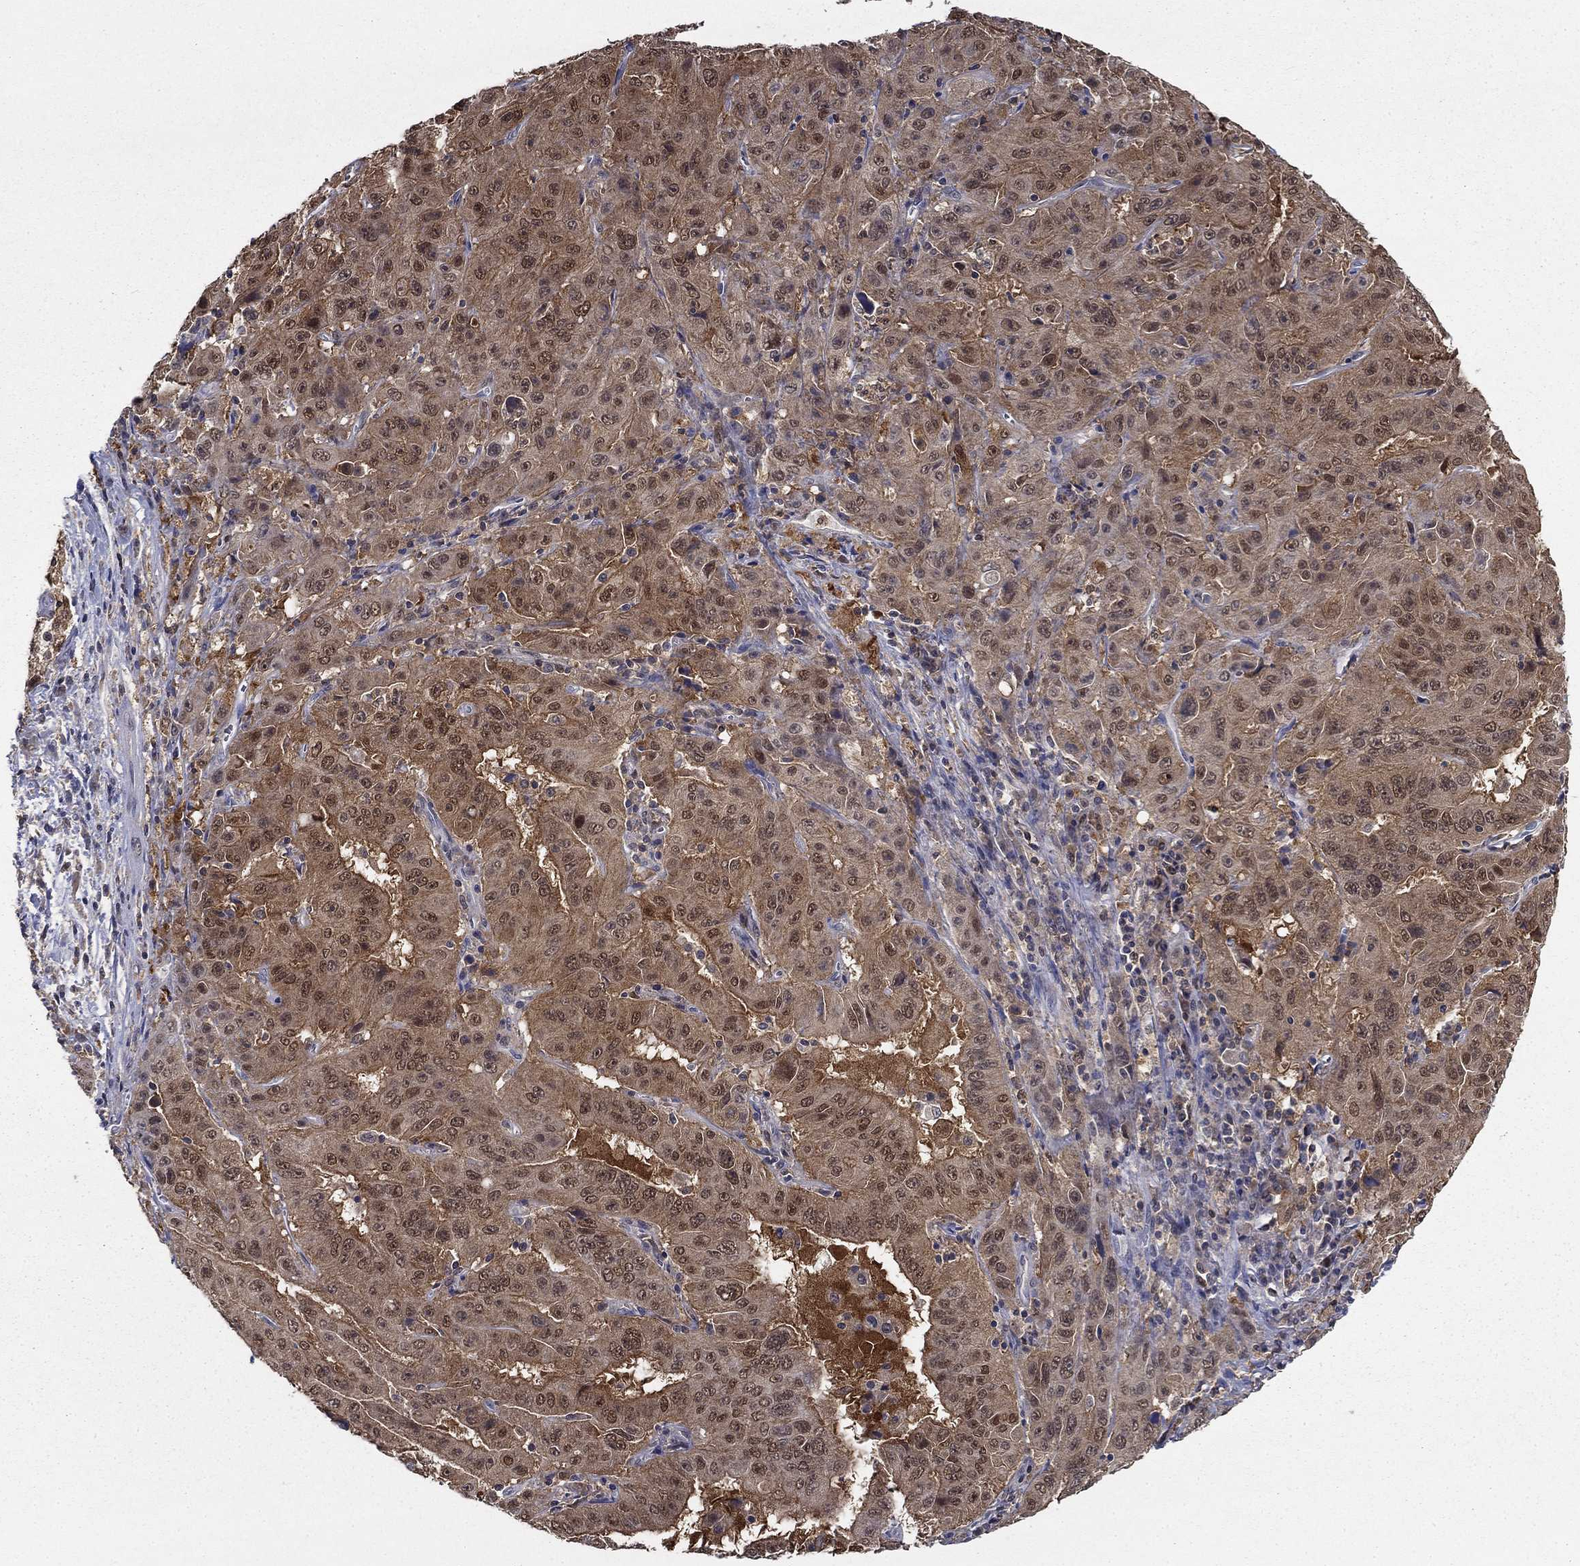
{"staining": {"intensity": "moderate", "quantity": "25%-75%", "location": "cytoplasmic/membranous"}, "tissue": "pancreatic cancer", "cell_type": "Tumor cells", "image_type": "cancer", "snomed": [{"axis": "morphology", "description": "Adenocarcinoma, NOS"}, {"axis": "topography", "description": "Pancreas"}], "caption": "The histopathology image demonstrates staining of pancreatic cancer, revealing moderate cytoplasmic/membranous protein positivity (brown color) within tumor cells.", "gene": "NIT2", "patient": {"sex": "male", "age": 63}}